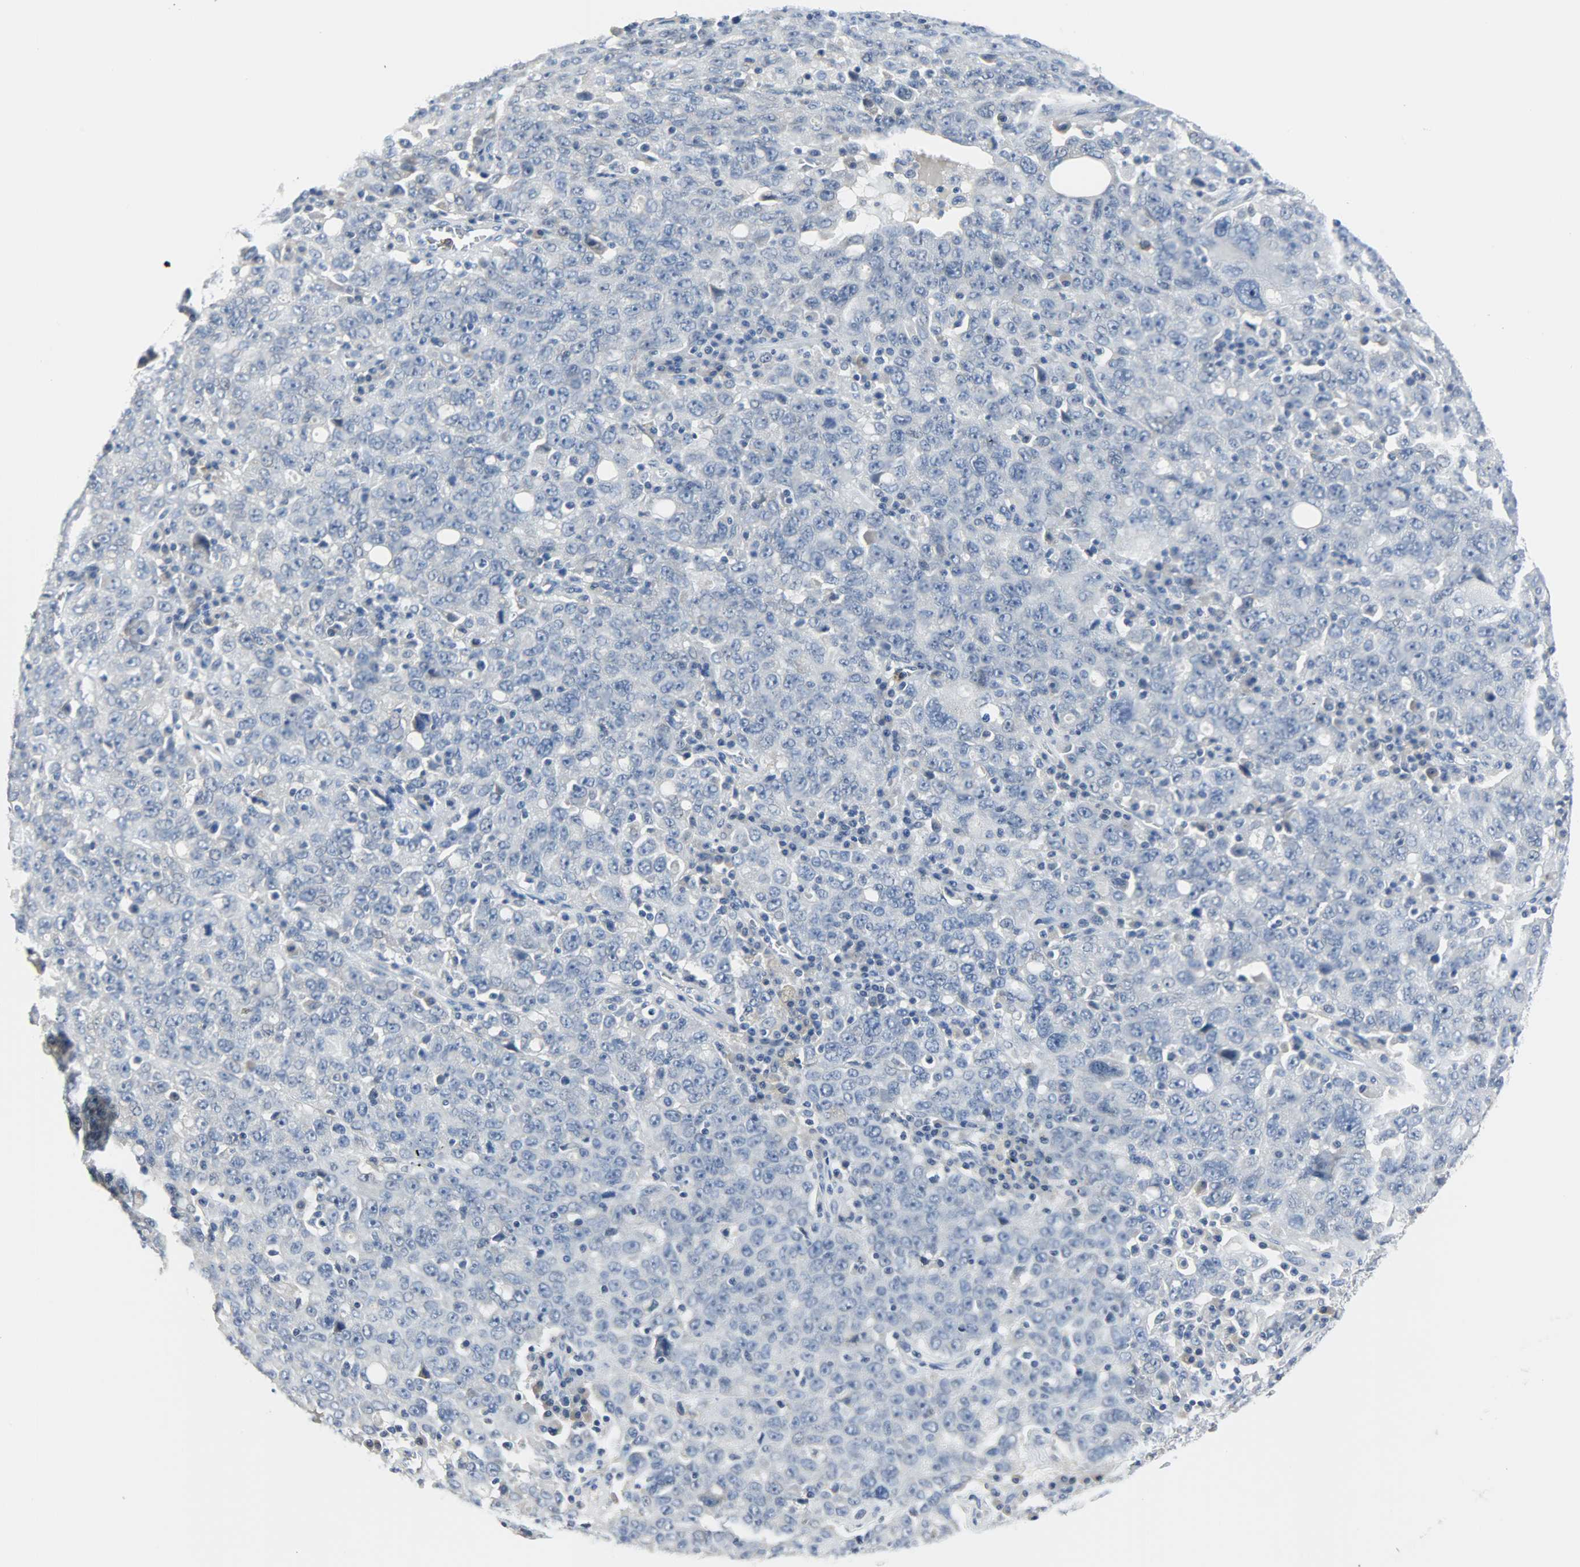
{"staining": {"intensity": "negative", "quantity": "none", "location": "none"}, "tissue": "ovarian cancer", "cell_type": "Tumor cells", "image_type": "cancer", "snomed": [{"axis": "morphology", "description": "Carcinoma, endometroid"}, {"axis": "topography", "description": "Ovary"}], "caption": "This is an immunohistochemistry (IHC) micrograph of human ovarian endometroid carcinoma. There is no expression in tumor cells.", "gene": "CEBPE", "patient": {"sex": "female", "age": 62}}